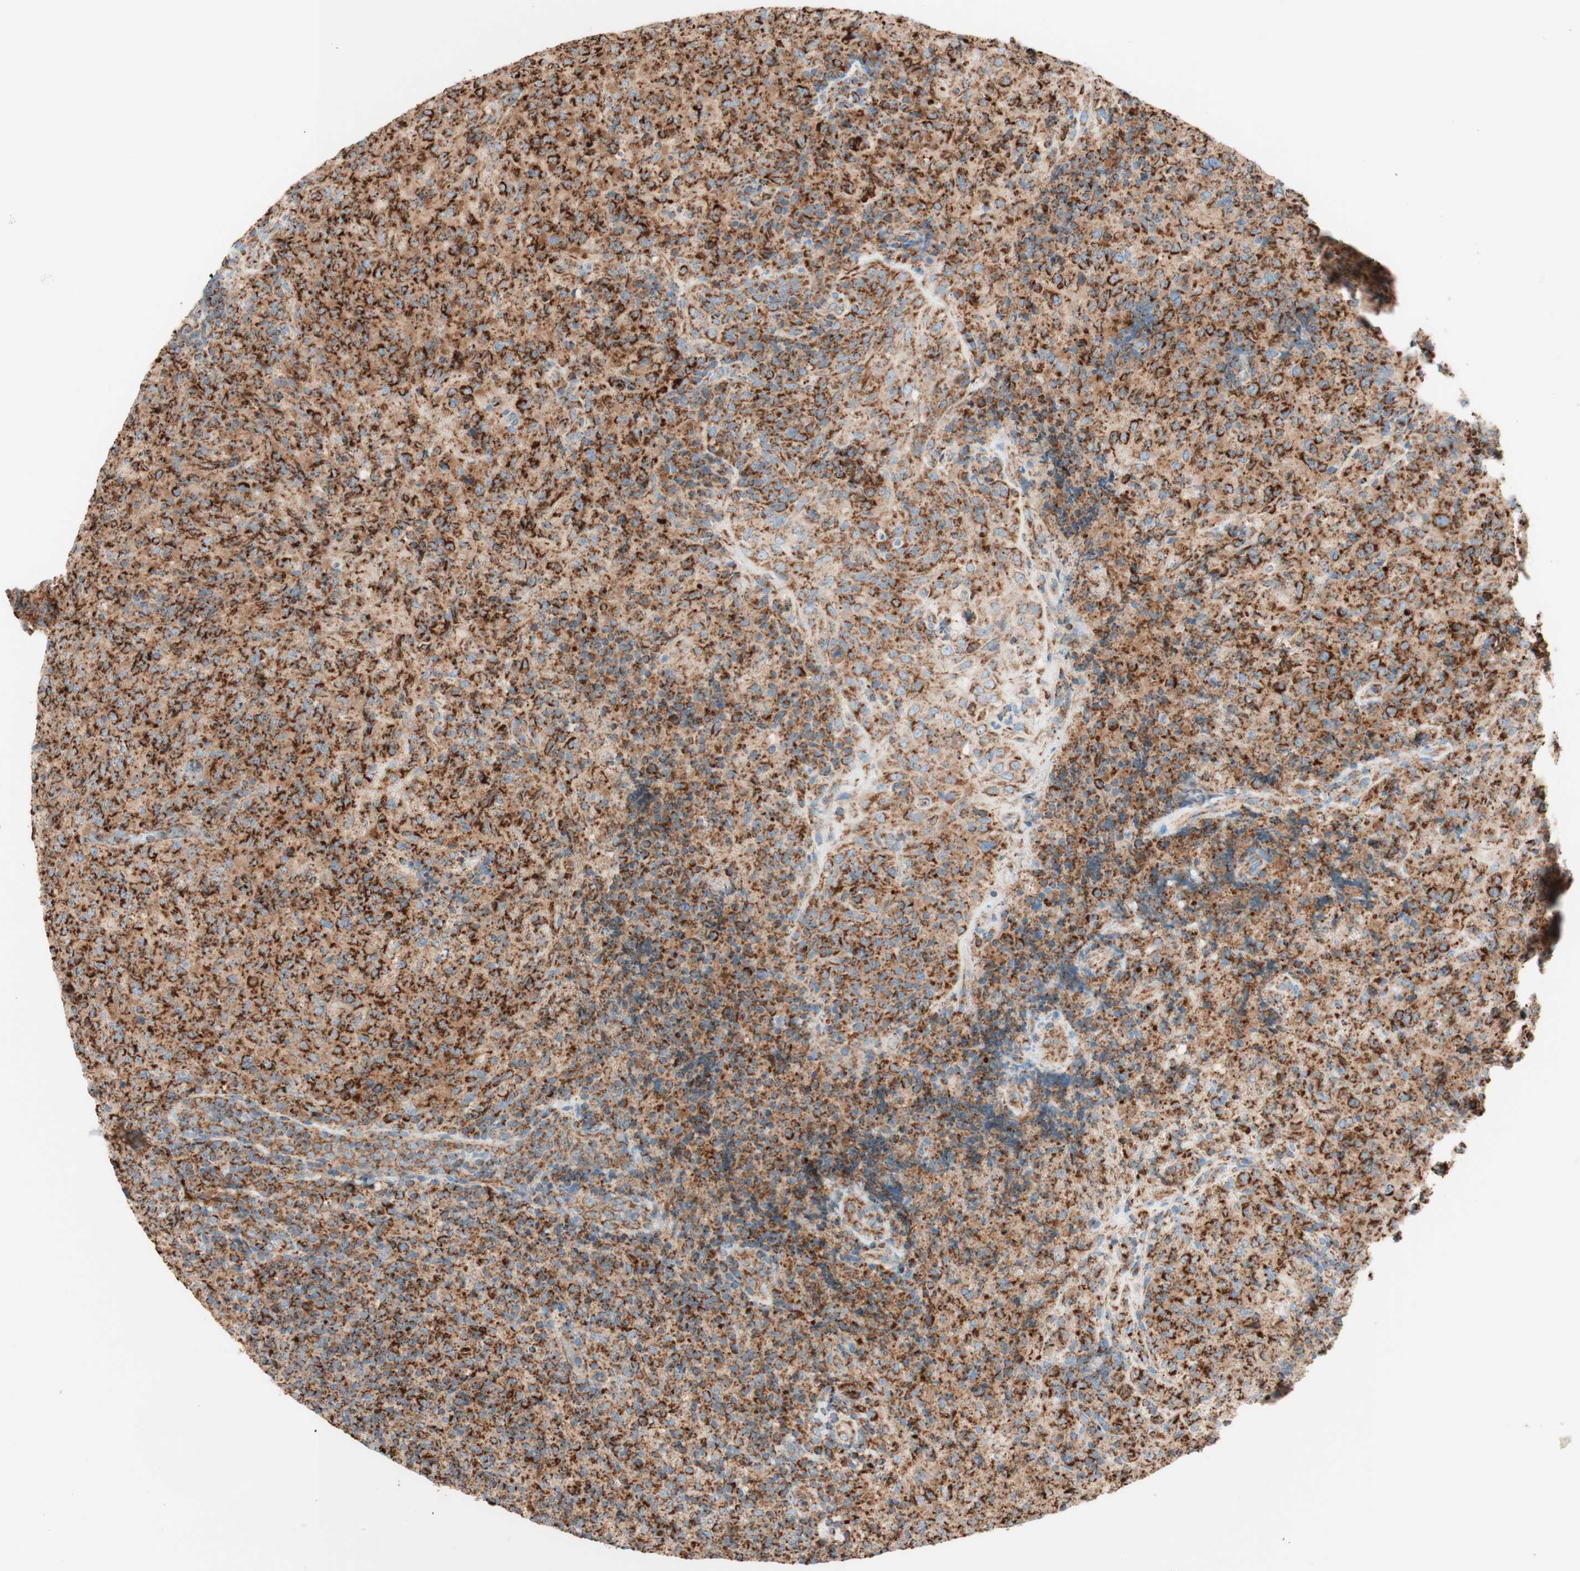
{"staining": {"intensity": "strong", "quantity": ">75%", "location": "cytoplasmic/membranous"}, "tissue": "lymphoma", "cell_type": "Tumor cells", "image_type": "cancer", "snomed": [{"axis": "morphology", "description": "Malignant lymphoma, non-Hodgkin's type, High grade"}, {"axis": "topography", "description": "Tonsil"}], "caption": "IHC image of human malignant lymphoma, non-Hodgkin's type (high-grade) stained for a protein (brown), which displays high levels of strong cytoplasmic/membranous staining in approximately >75% of tumor cells.", "gene": "TOMM20", "patient": {"sex": "female", "age": 36}}